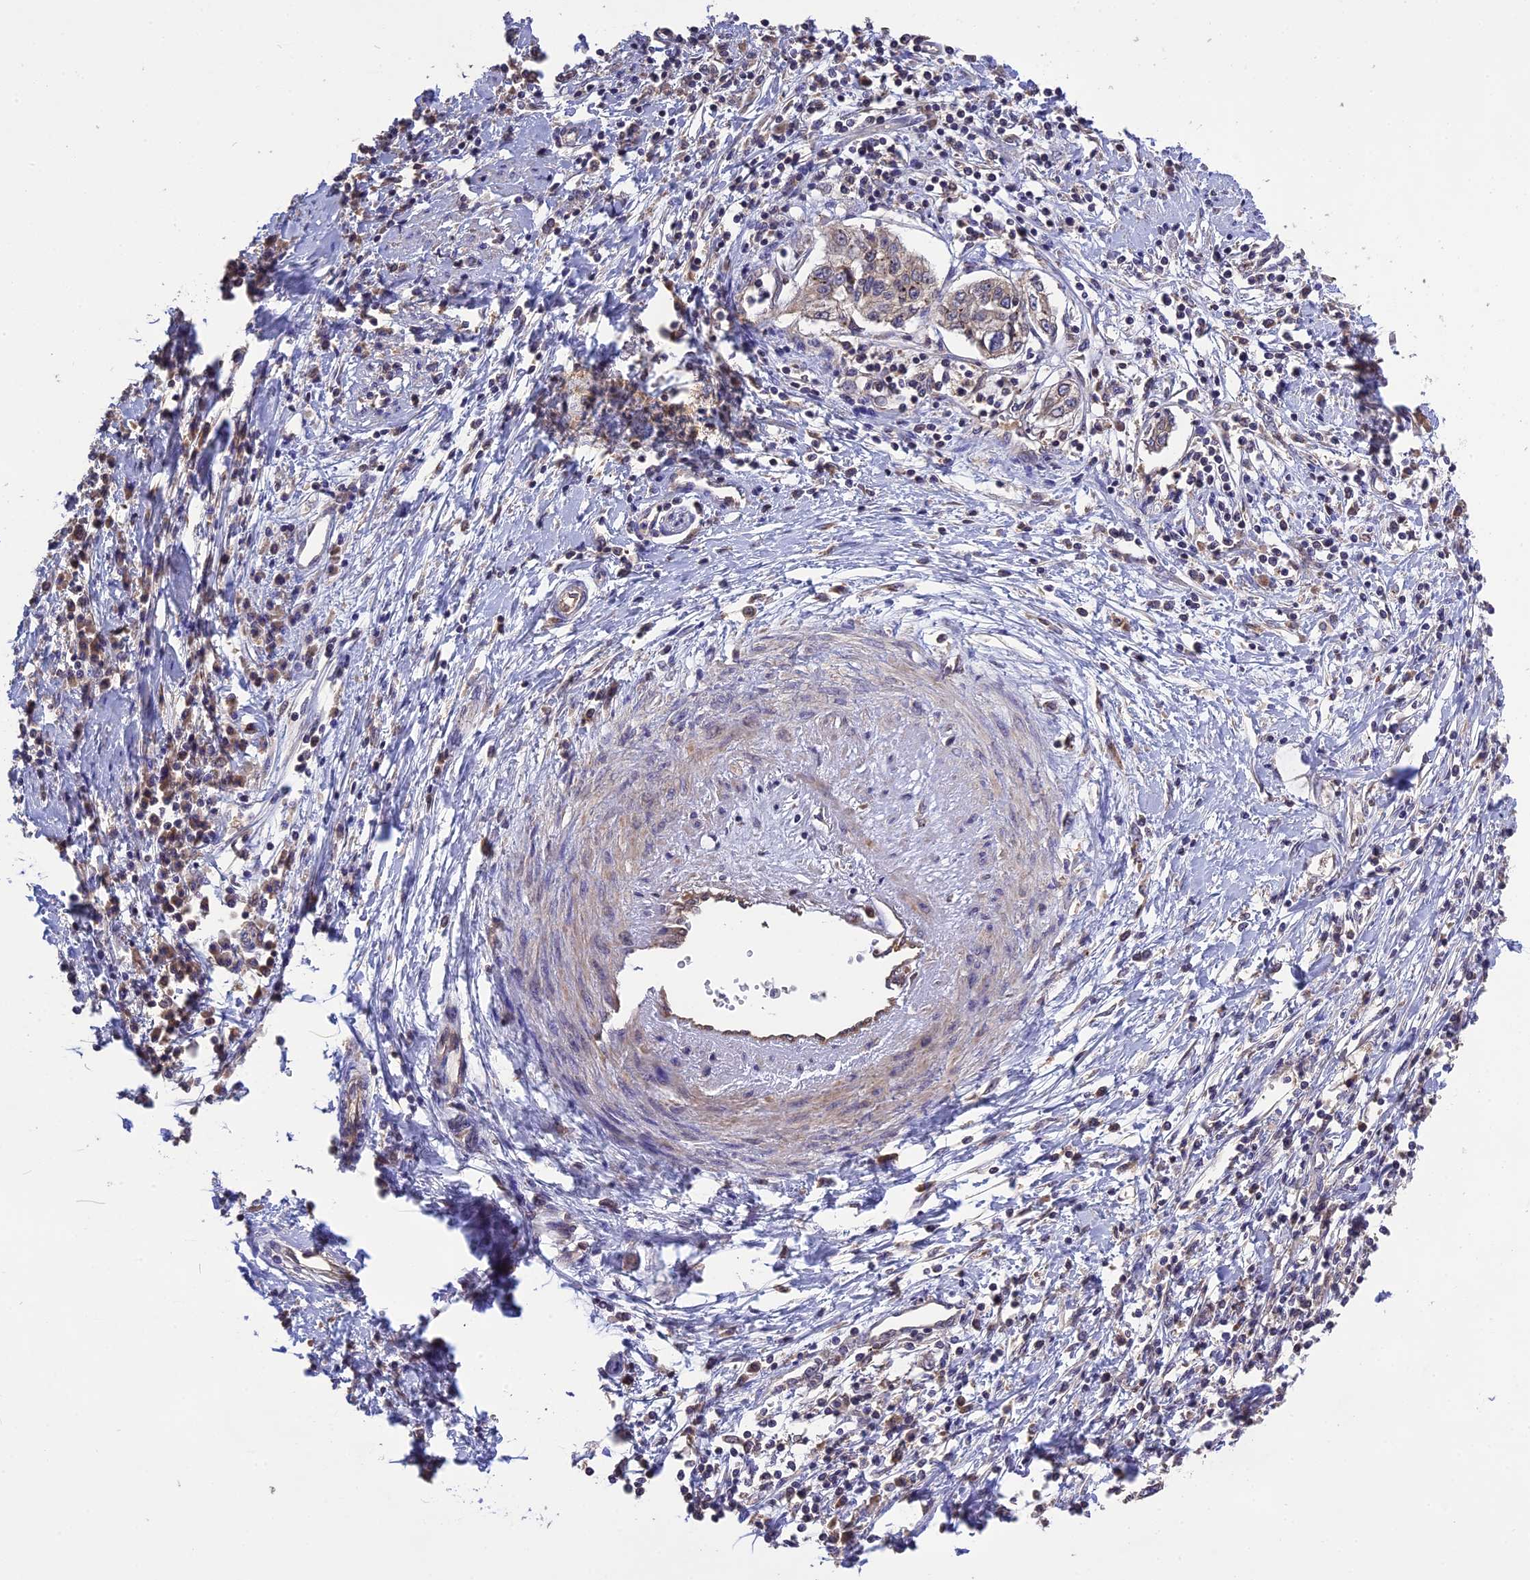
{"staining": {"intensity": "weak", "quantity": "25%-75%", "location": "cytoplasmic/membranous"}, "tissue": "cervical cancer", "cell_type": "Tumor cells", "image_type": "cancer", "snomed": [{"axis": "morphology", "description": "Squamous cell carcinoma, NOS"}, {"axis": "topography", "description": "Cervix"}], "caption": "Brown immunohistochemical staining in cervical squamous cell carcinoma exhibits weak cytoplasmic/membranous positivity in about 25%-75% of tumor cells.", "gene": "NUDT8", "patient": {"sex": "female", "age": 35}}